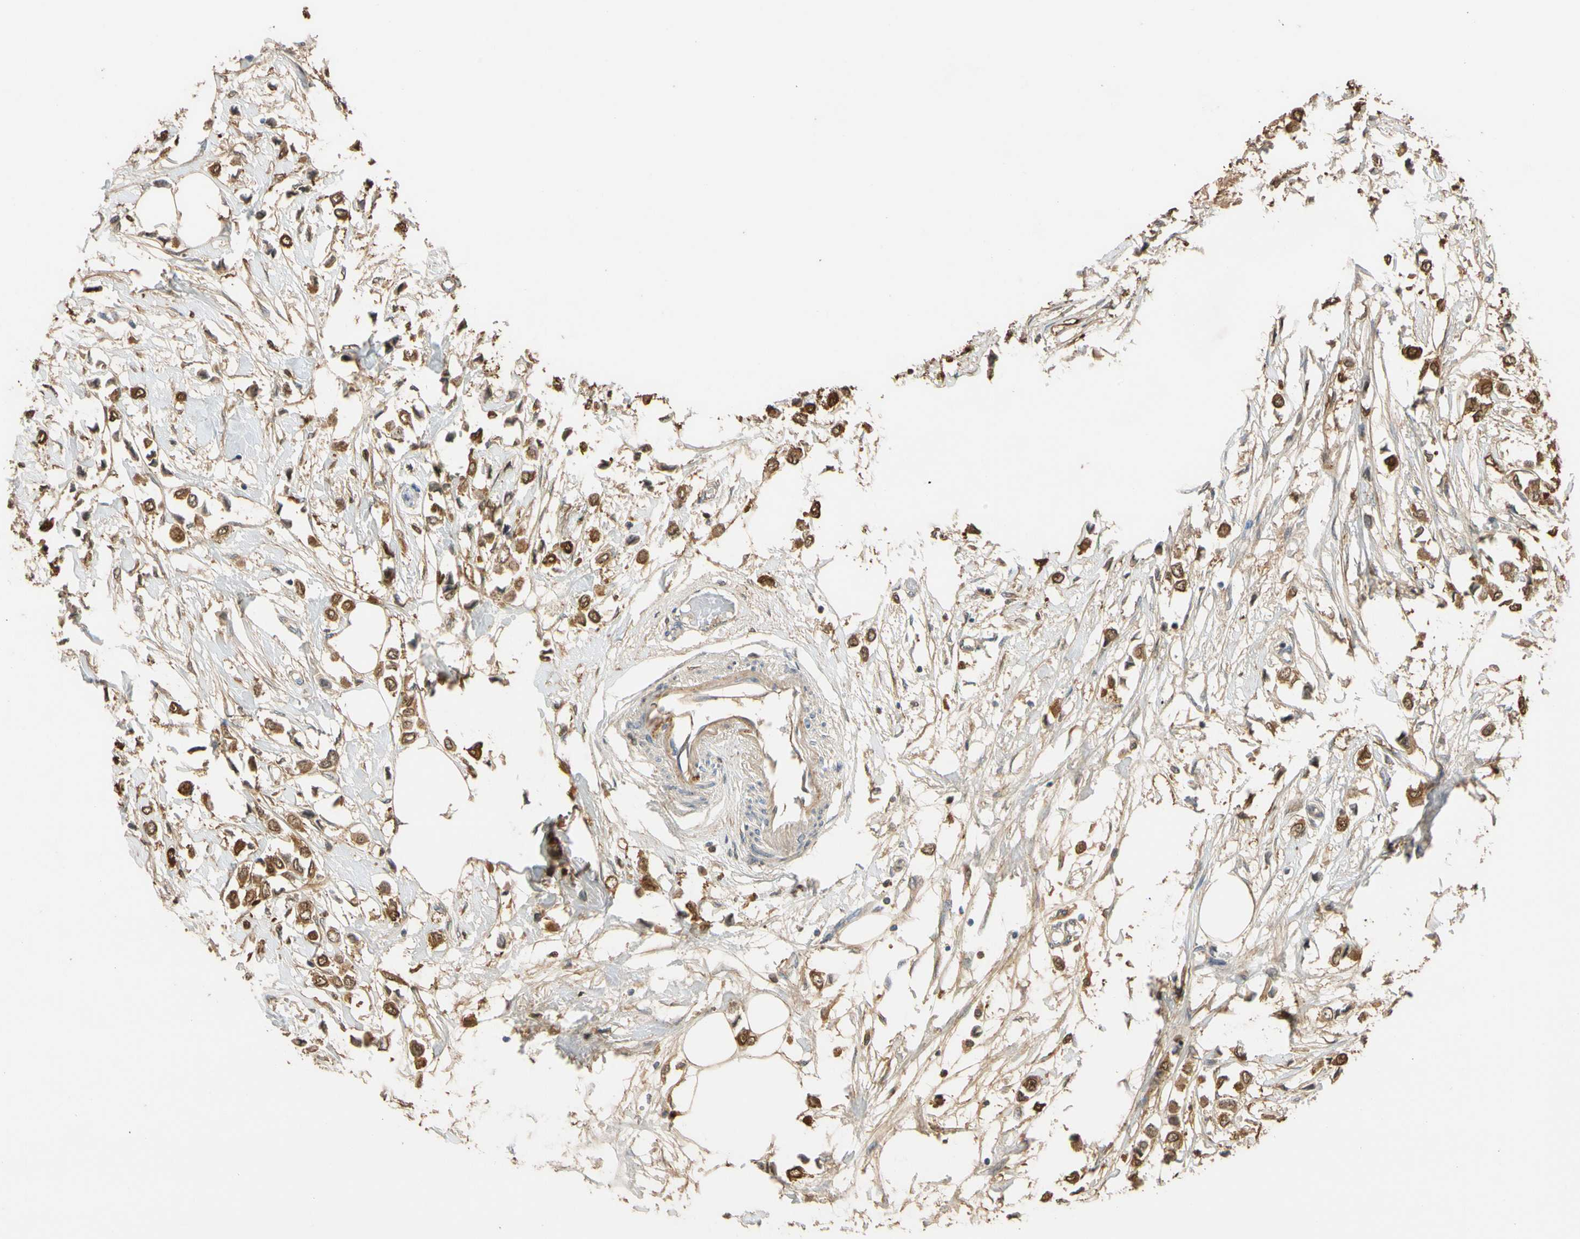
{"staining": {"intensity": "strong", "quantity": ">75%", "location": "cytoplasmic/membranous,nuclear"}, "tissue": "breast cancer", "cell_type": "Tumor cells", "image_type": "cancer", "snomed": [{"axis": "morphology", "description": "Lobular carcinoma"}, {"axis": "topography", "description": "Breast"}], "caption": "Breast cancer (lobular carcinoma) stained with IHC displays strong cytoplasmic/membranous and nuclear expression in approximately >75% of tumor cells.", "gene": "GPSM2", "patient": {"sex": "female", "age": 51}}